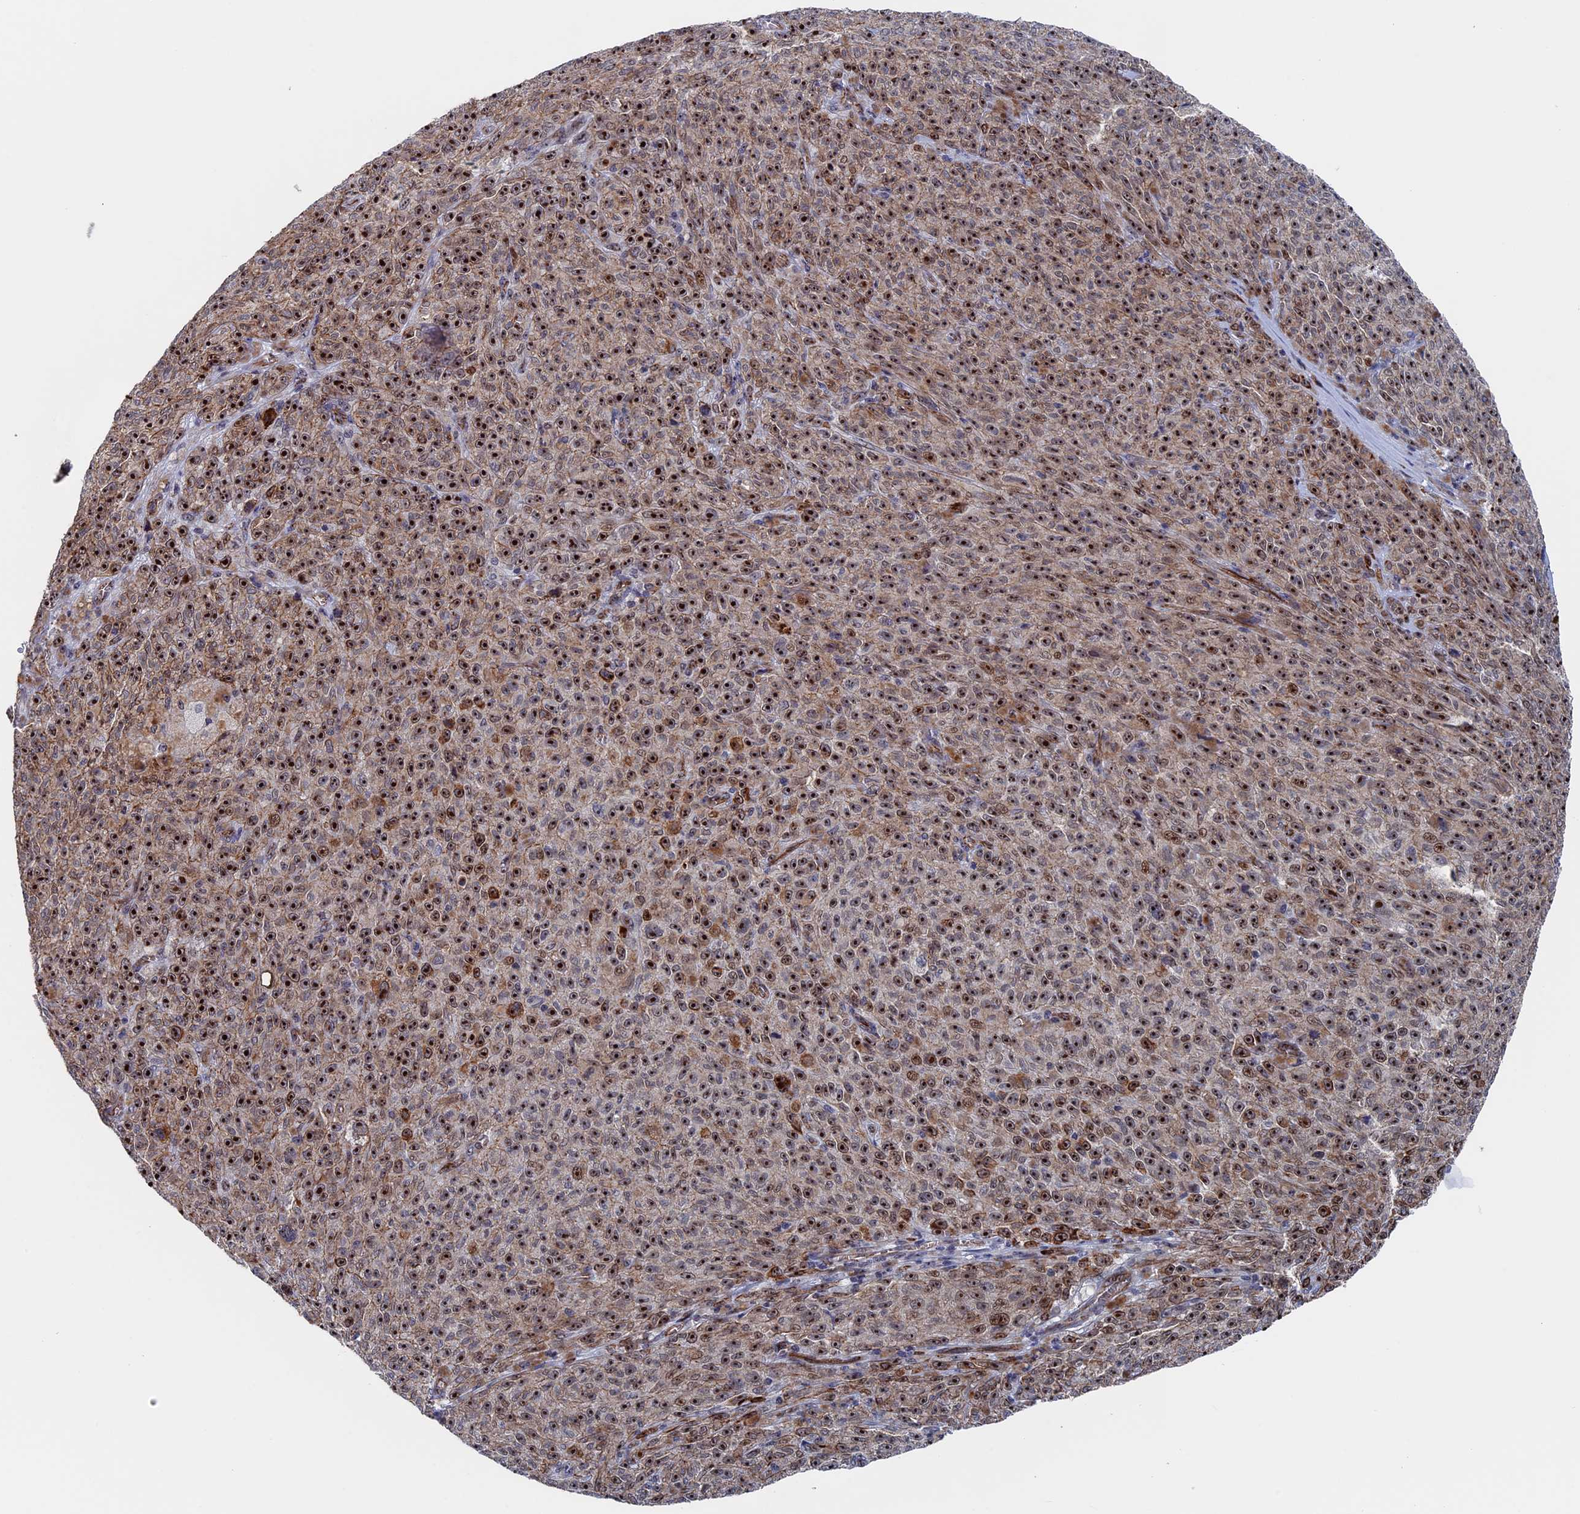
{"staining": {"intensity": "strong", "quantity": ">75%", "location": "cytoplasmic/membranous,nuclear"}, "tissue": "melanoma", "cell_type": "Tumor cells", "image_type": "cancer", "snomed": [{"axis": "morphology", "description": "Malignant melanoma, NOS"}, {"axis": "topography", "description": "Skin"}], "caption": "Malignant melanoma tissue exhibits strong cytoplasmic/membranous and nuclear expression in approximately >75% of tumor cells The staining is performed using DAB brown chromogen to label protein expression. The nuclei are counter-stained blue using hematoxylin.", "gene": "EXOSC9", "patient": {"sex": "female", "age": 82}}